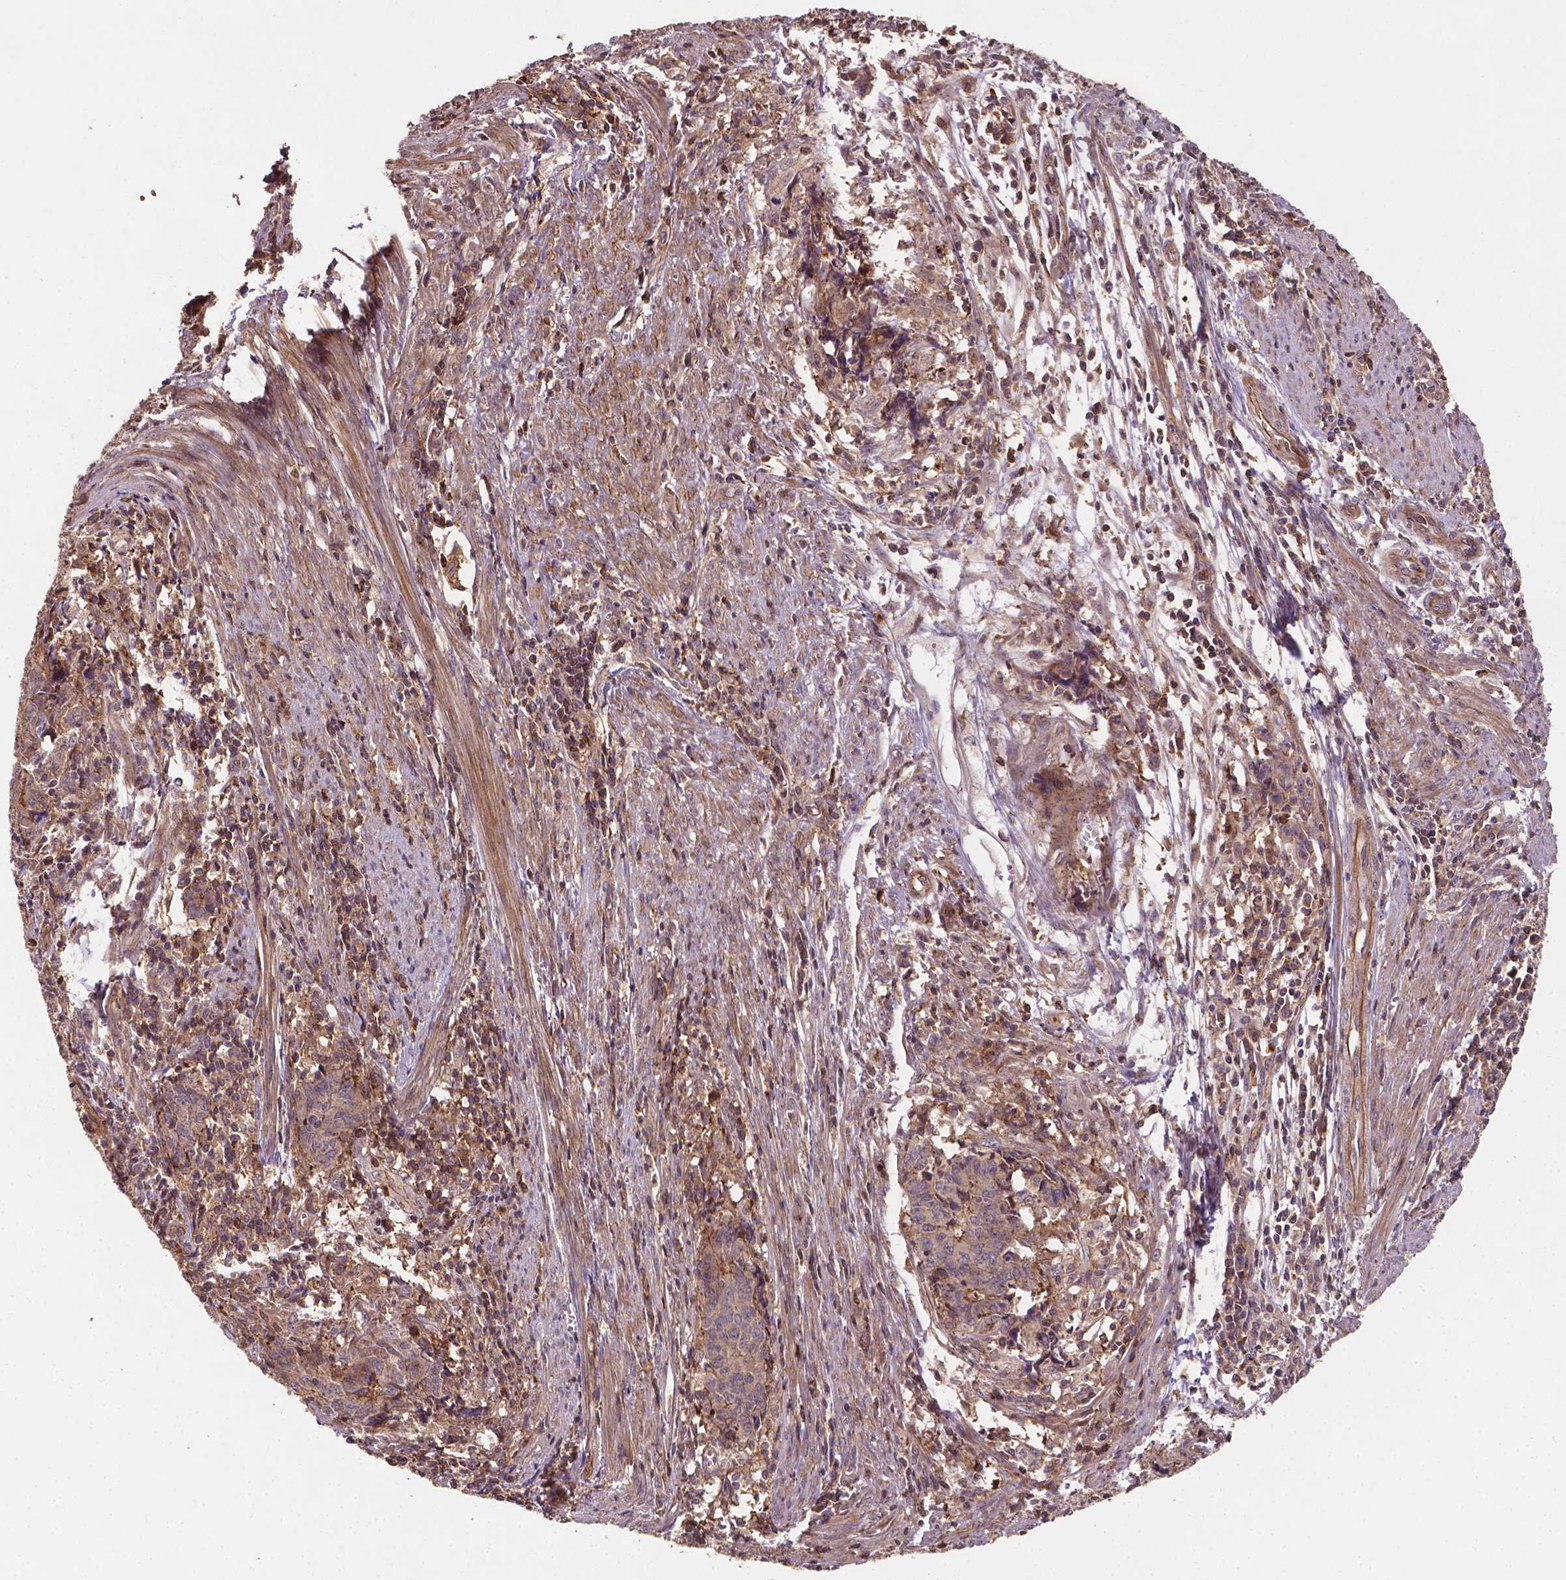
{"staining": {"intensity": "weak", "quantity": ">75%", "location": "cytoplasmic/membranous"}, "tissue": "endometrial cancer", "cell_type": "Tumor cells", "image_type": "cancer", "snomed": [{"axis": "morphology", "description": "Adenocarcinoma, NOS"}, {"axis": "topography", "description": "Endometrium"}], "caption": "Endometrial cancer stained for a protein (brown) reveals weak cytoplasmic/membranous positive staining in approximately >75% of tumor cells.", "gene": "ZMYND19", "patient": {"sex": "female", "age": 59}}